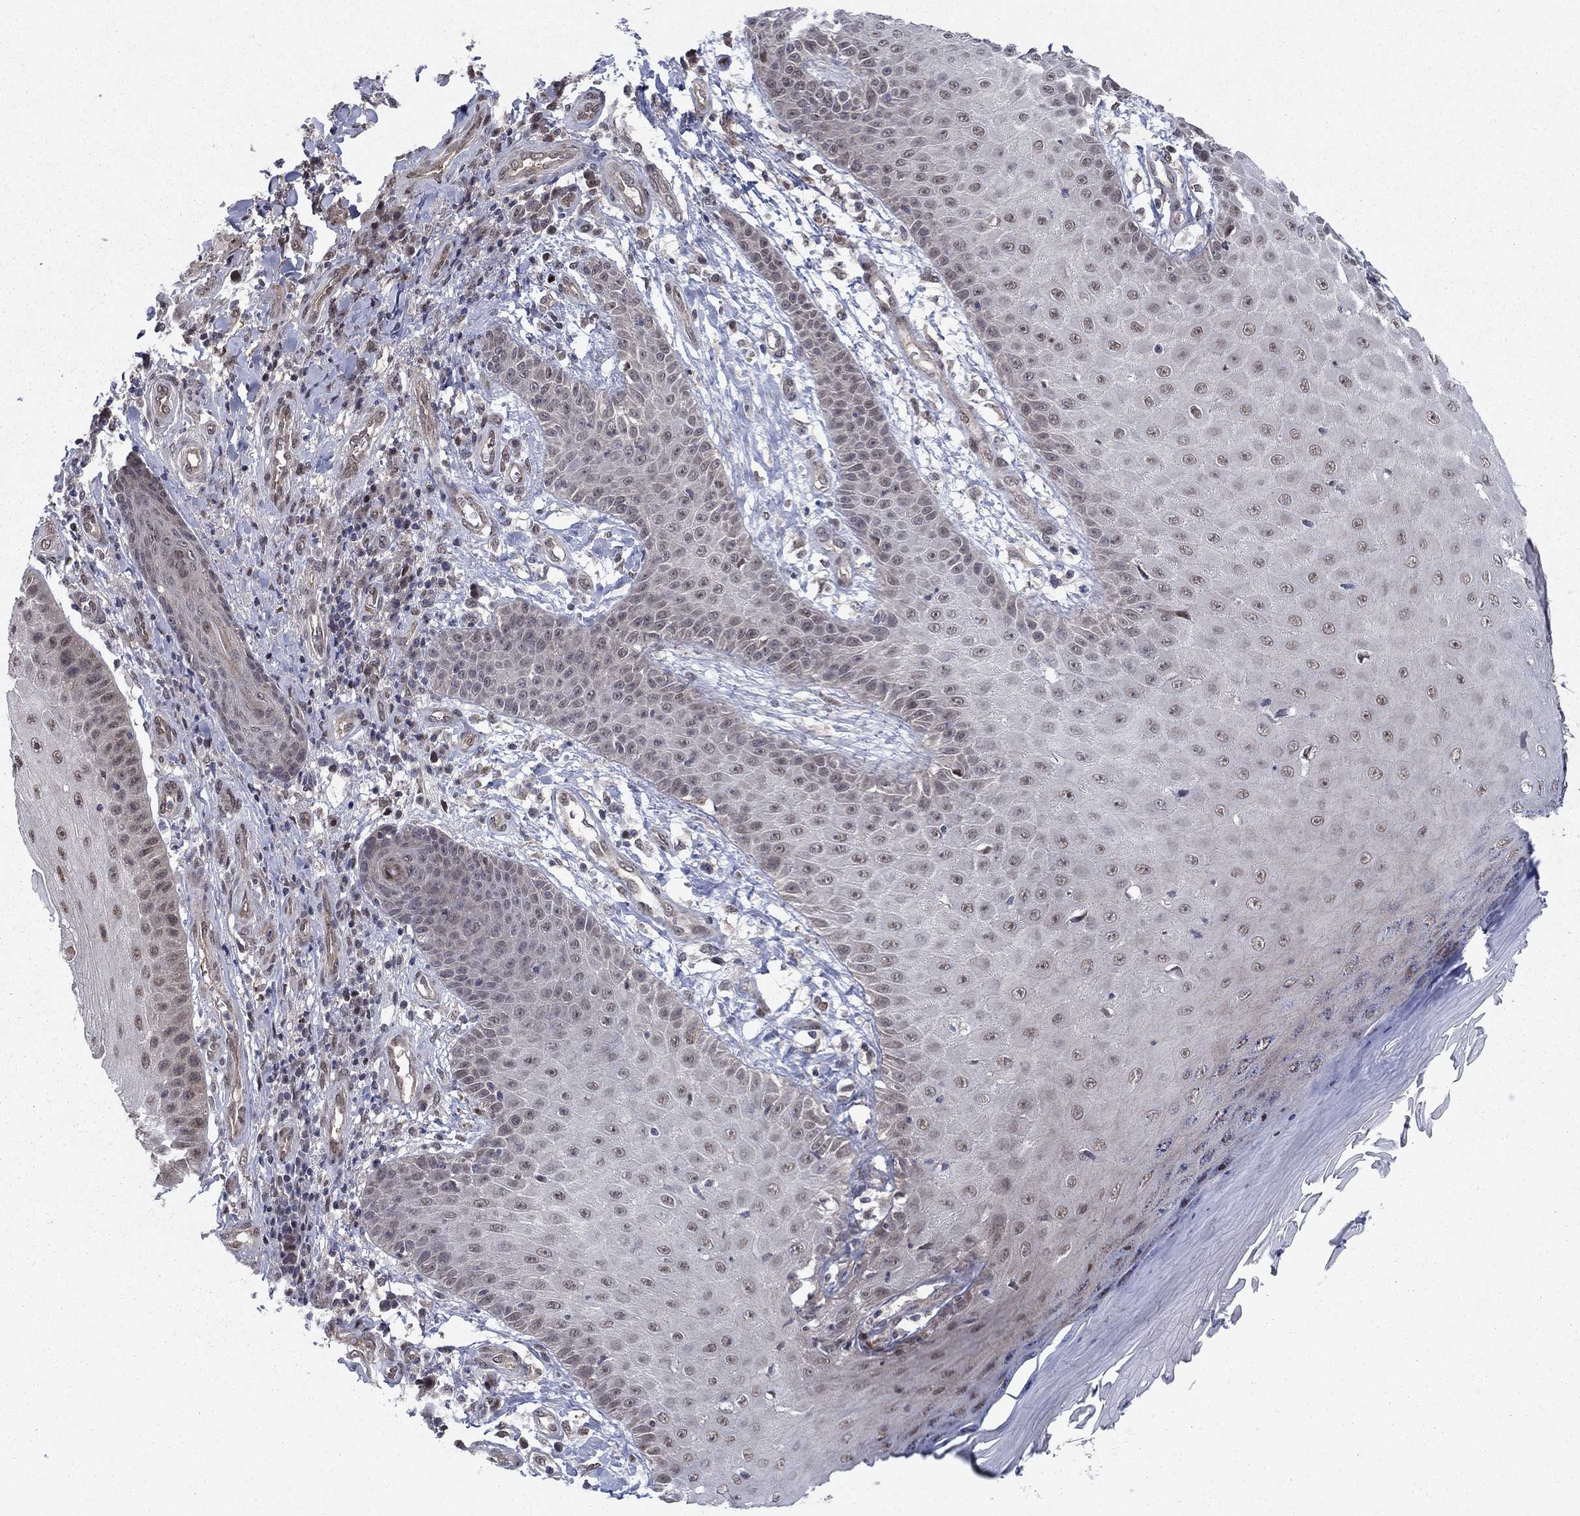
{"staining": {"intensity": "negative", "quantity": "none", "location": "none"}, "tissue": "skin cancer", "cell_type": "Tumor cells", "image_type": "cancer", "snomed": [{"axis": "morphology", "description": "Squamous cell carcinoma, NOS"}, {"axis": "topography", "description": "Skin"}], "caption": "Skin cancer stained for a protein using IHC shows no positivity tumor cells.", "gene": "PSMC1", "patient": {"sex": "male", "age": 70}}